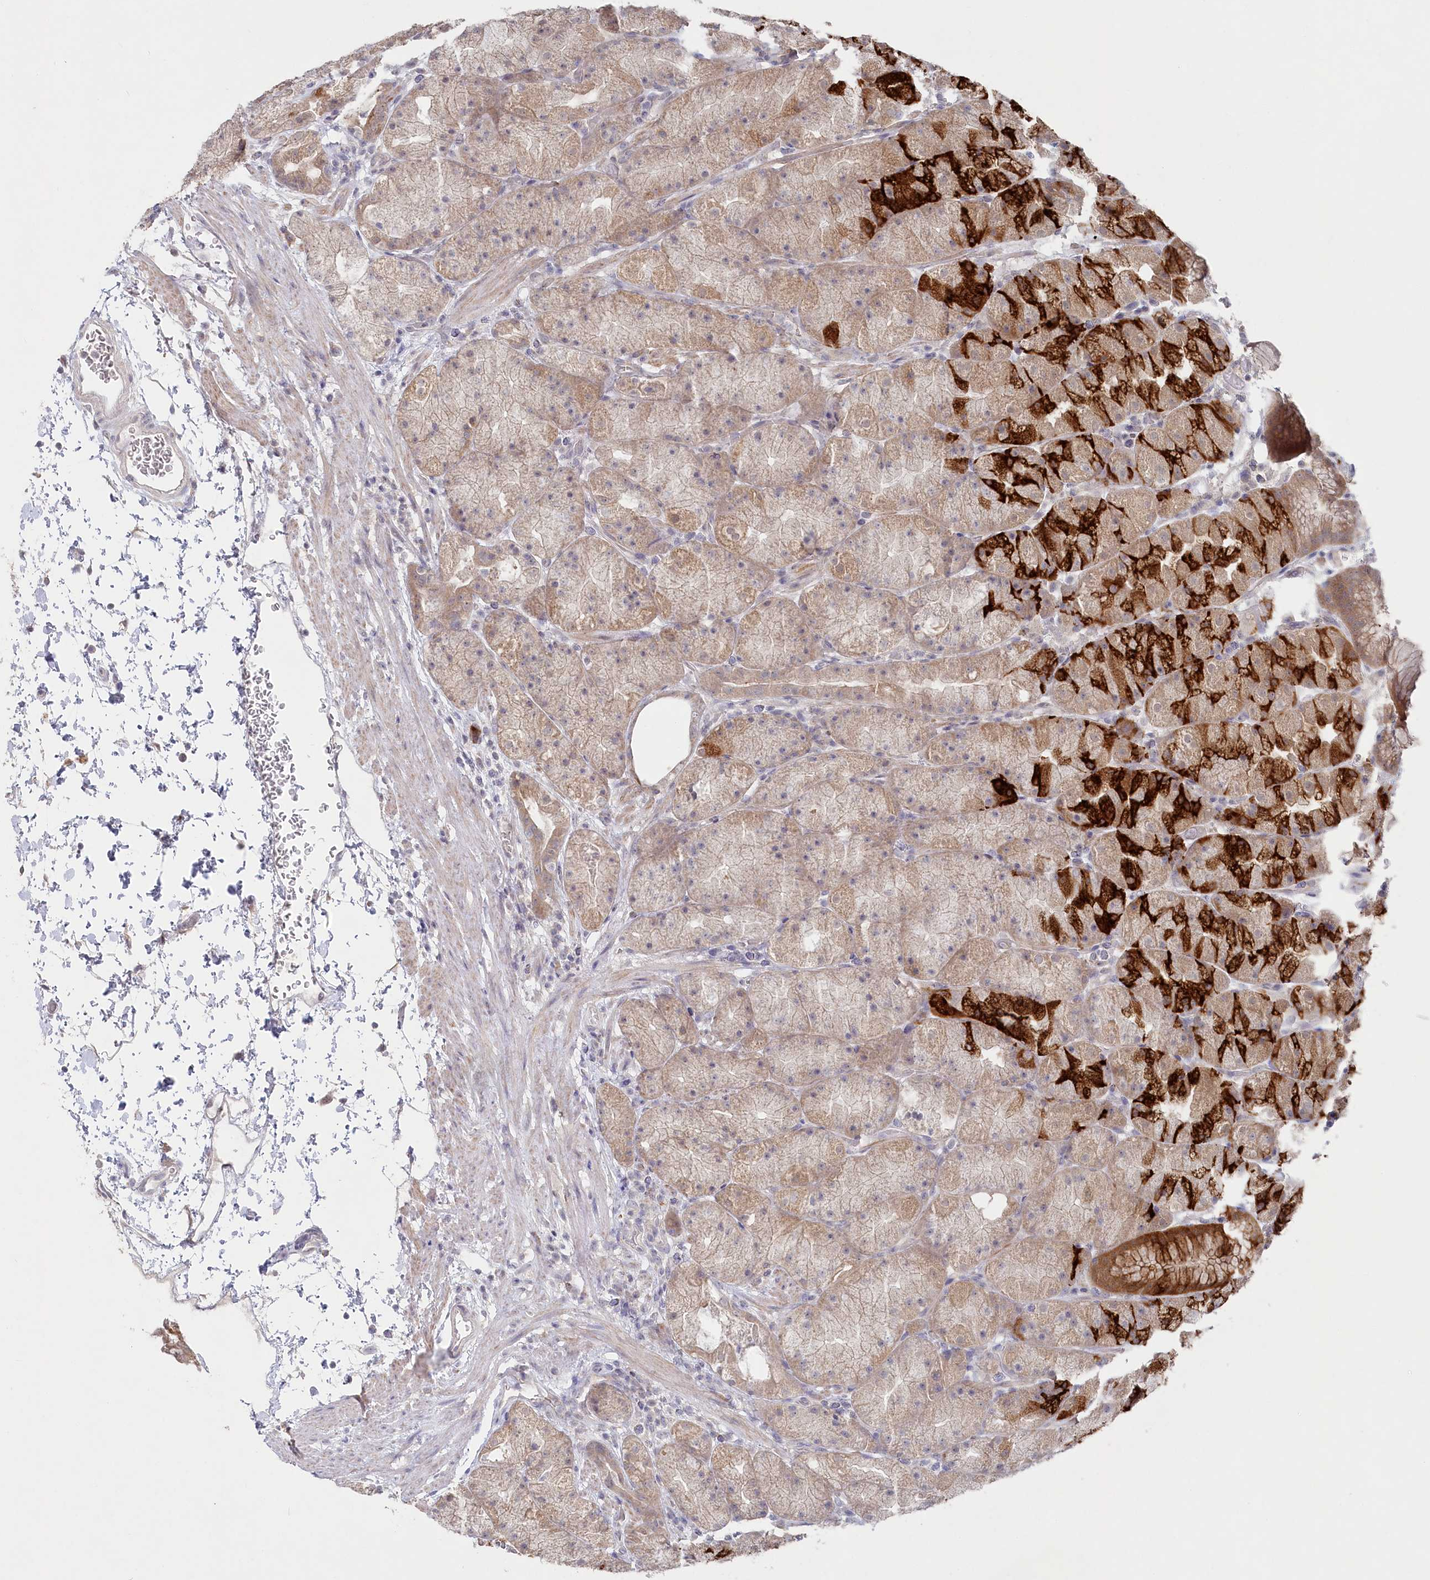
{"staining": {"intensity": "strong", "quantity": "25%-75%", "location": "cytoplasmic/membranous"}, "tissue": "stomach", "cell_type": "Glandular cells", "image_type": "normal", "snomed": [{"axis": "morphology", "description": "Normal tissue, NOS"}, {"axis": "topography", "description": "Stomach, upper"}, {"axis": "topography", "description": "Stomach"}], "caption": "Immunohistochemical staining of benign stomach exhibits strong cytoplasmic/membranous protein staining in about 25%-75% of glandular cells. (brown staining indicates protein expression, while blue staining denotes nuclei).", "gene": "AAMDC", "patient": {"sex": "male", "age": 48}}